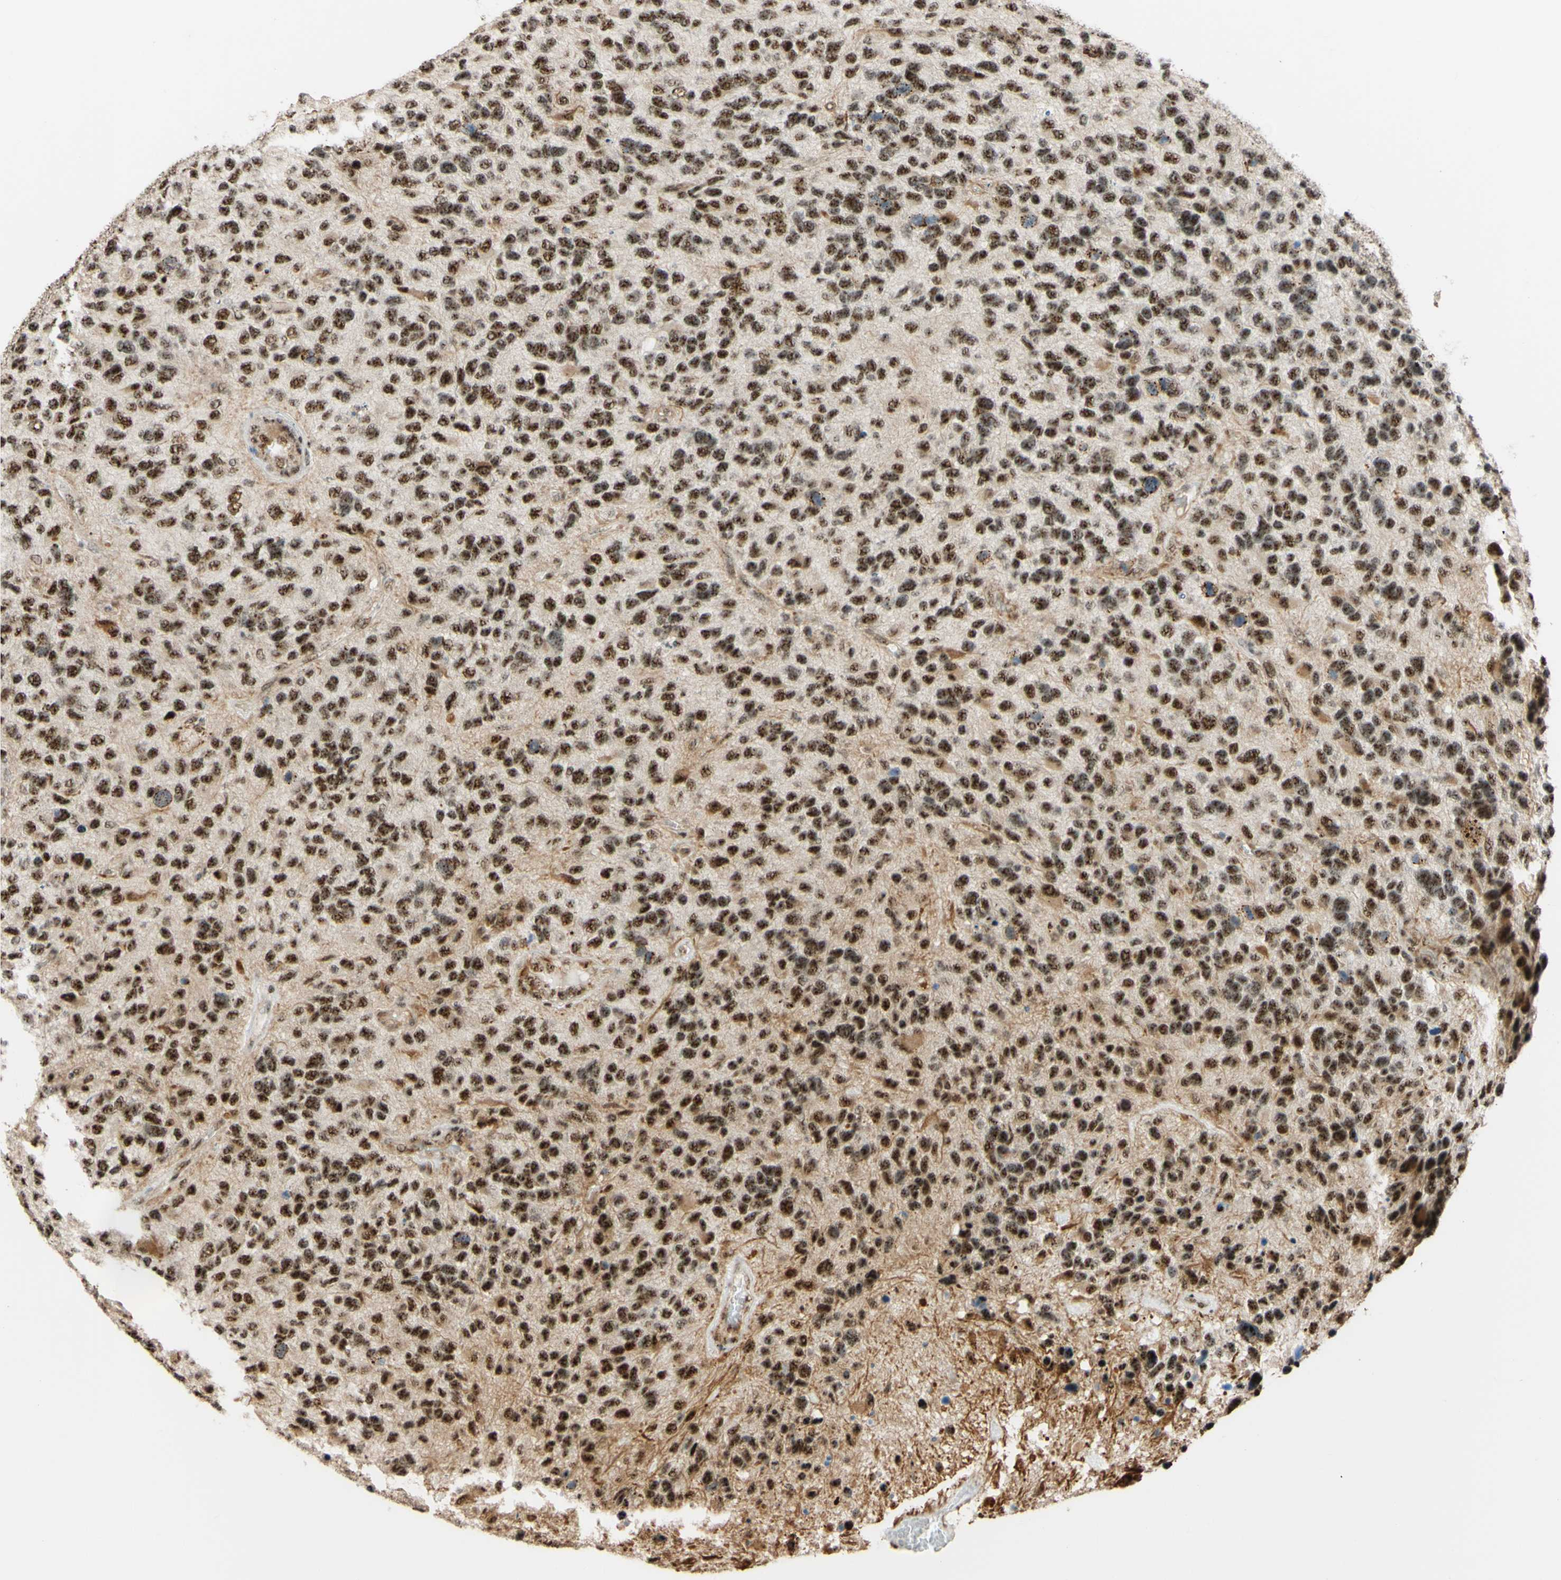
{"staining": {"intensity": "strong", "quantity": ">75%", "location": "nuclear"}, "tissue": "glioma", "cell_type": "Tumor cells", "image_type": "cancer", "snomed": [{"axis": "morphology", "description": "Glioma, malignant, High grade"}, {"axis": "topography", "description": "Brain"}], "caption": "Human malignant high-grade glioma stained with a brown dye shows strong nuclear positive positivity in approximately >75% of tumor cells.", "gene": "SAP18", "patient": {"sex": "female", "age": 58}}